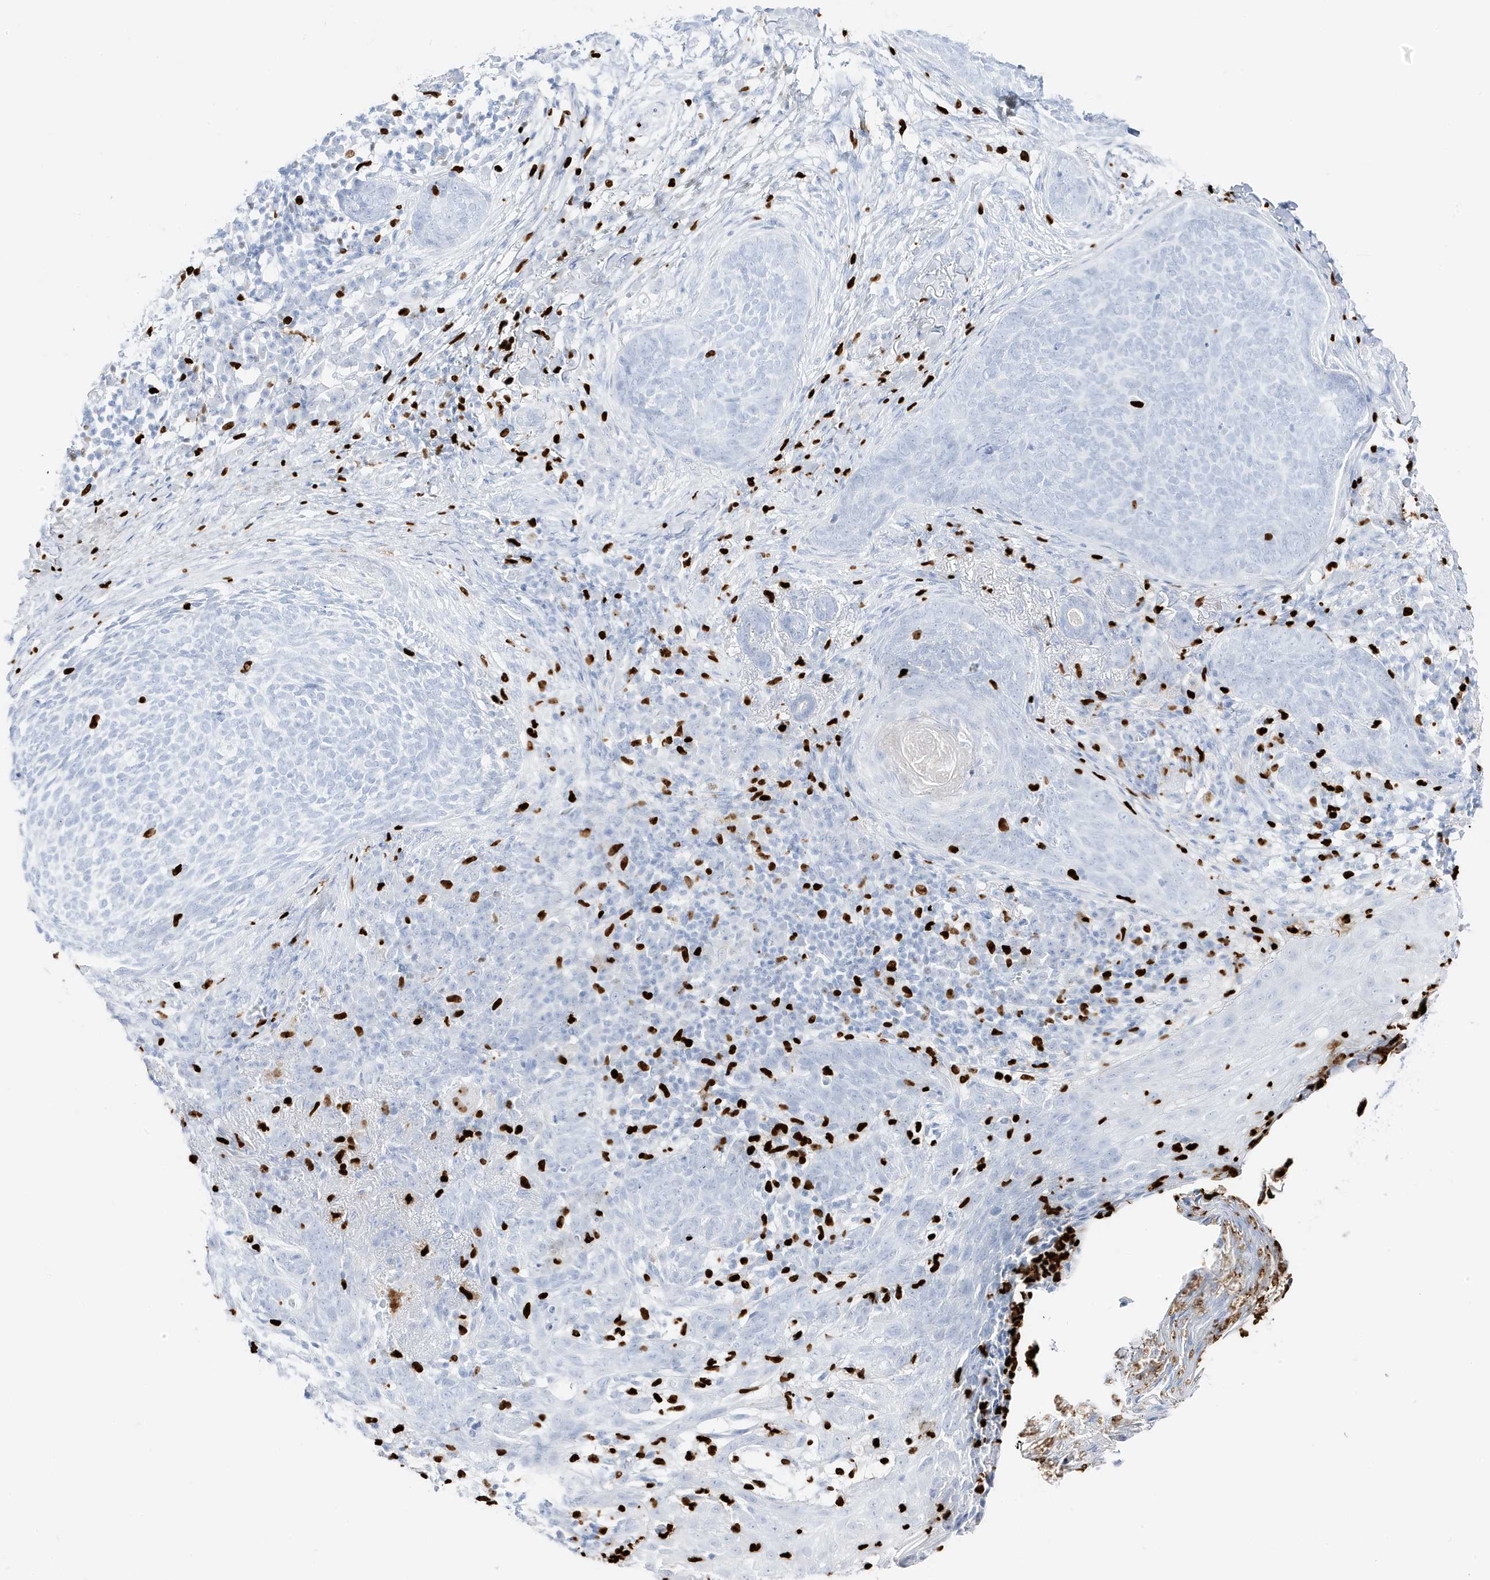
{"staining": {"intensity": "negative", "quantity": "none", "location": "none"}, "tissue": "skin cancer", "cell_type": "Tumor cells", "image_type": "cancer", "snomed": [{"axis": "morphology", "description": "Basal cell carcinoma"}, {"axis": "topography", "description": "Skin"}], "caption": "Skin cancer stained for a protein using IHC demonstrates no expression tumor cells.", "gene": "MNDA", "patient": {"sex": "male", "age": 85}}